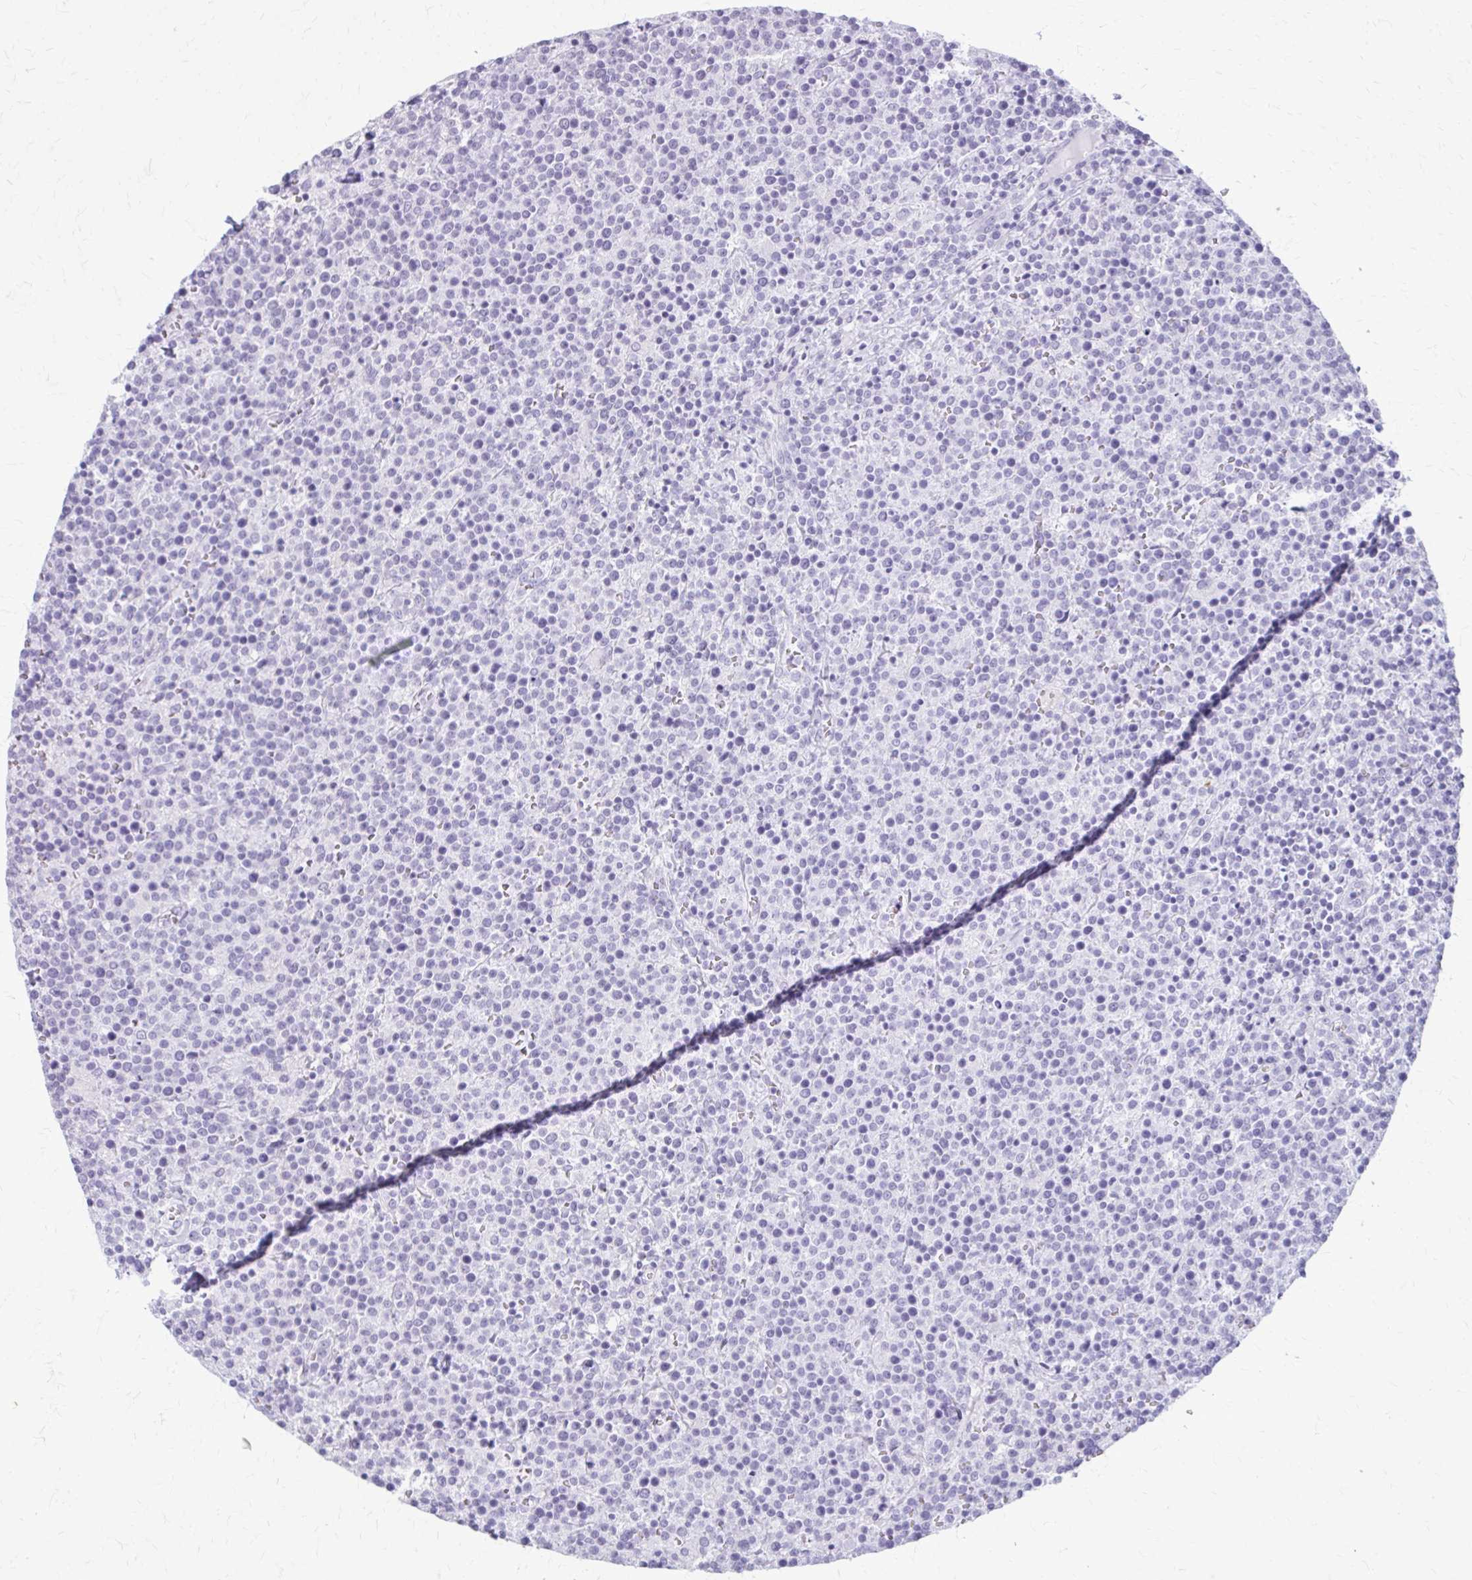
{"staining": {"intensity": "negative", "quantity": "none", "location": "none"}, "tissue": "lymphoma", "cell_type": "Tumor cells", "image_type": "cancer", "snomed": [{"axis": "morphology", "description": "Malignant lymphoma, non-Hodgkin's type, High grade"}, {"axis": "topography", "description": "Lymph node"}], "caption": "An immunohistochemistry (IHC) micrograph of high-grade malignant lymphoma, non-Hodgkin's type is shown. There is no staining in tumor cells of high-grade malignant lymphoma, non-Hodgkin's type.", "gene": "KRT5", "patient": {"sex": "male", "age": 61}}